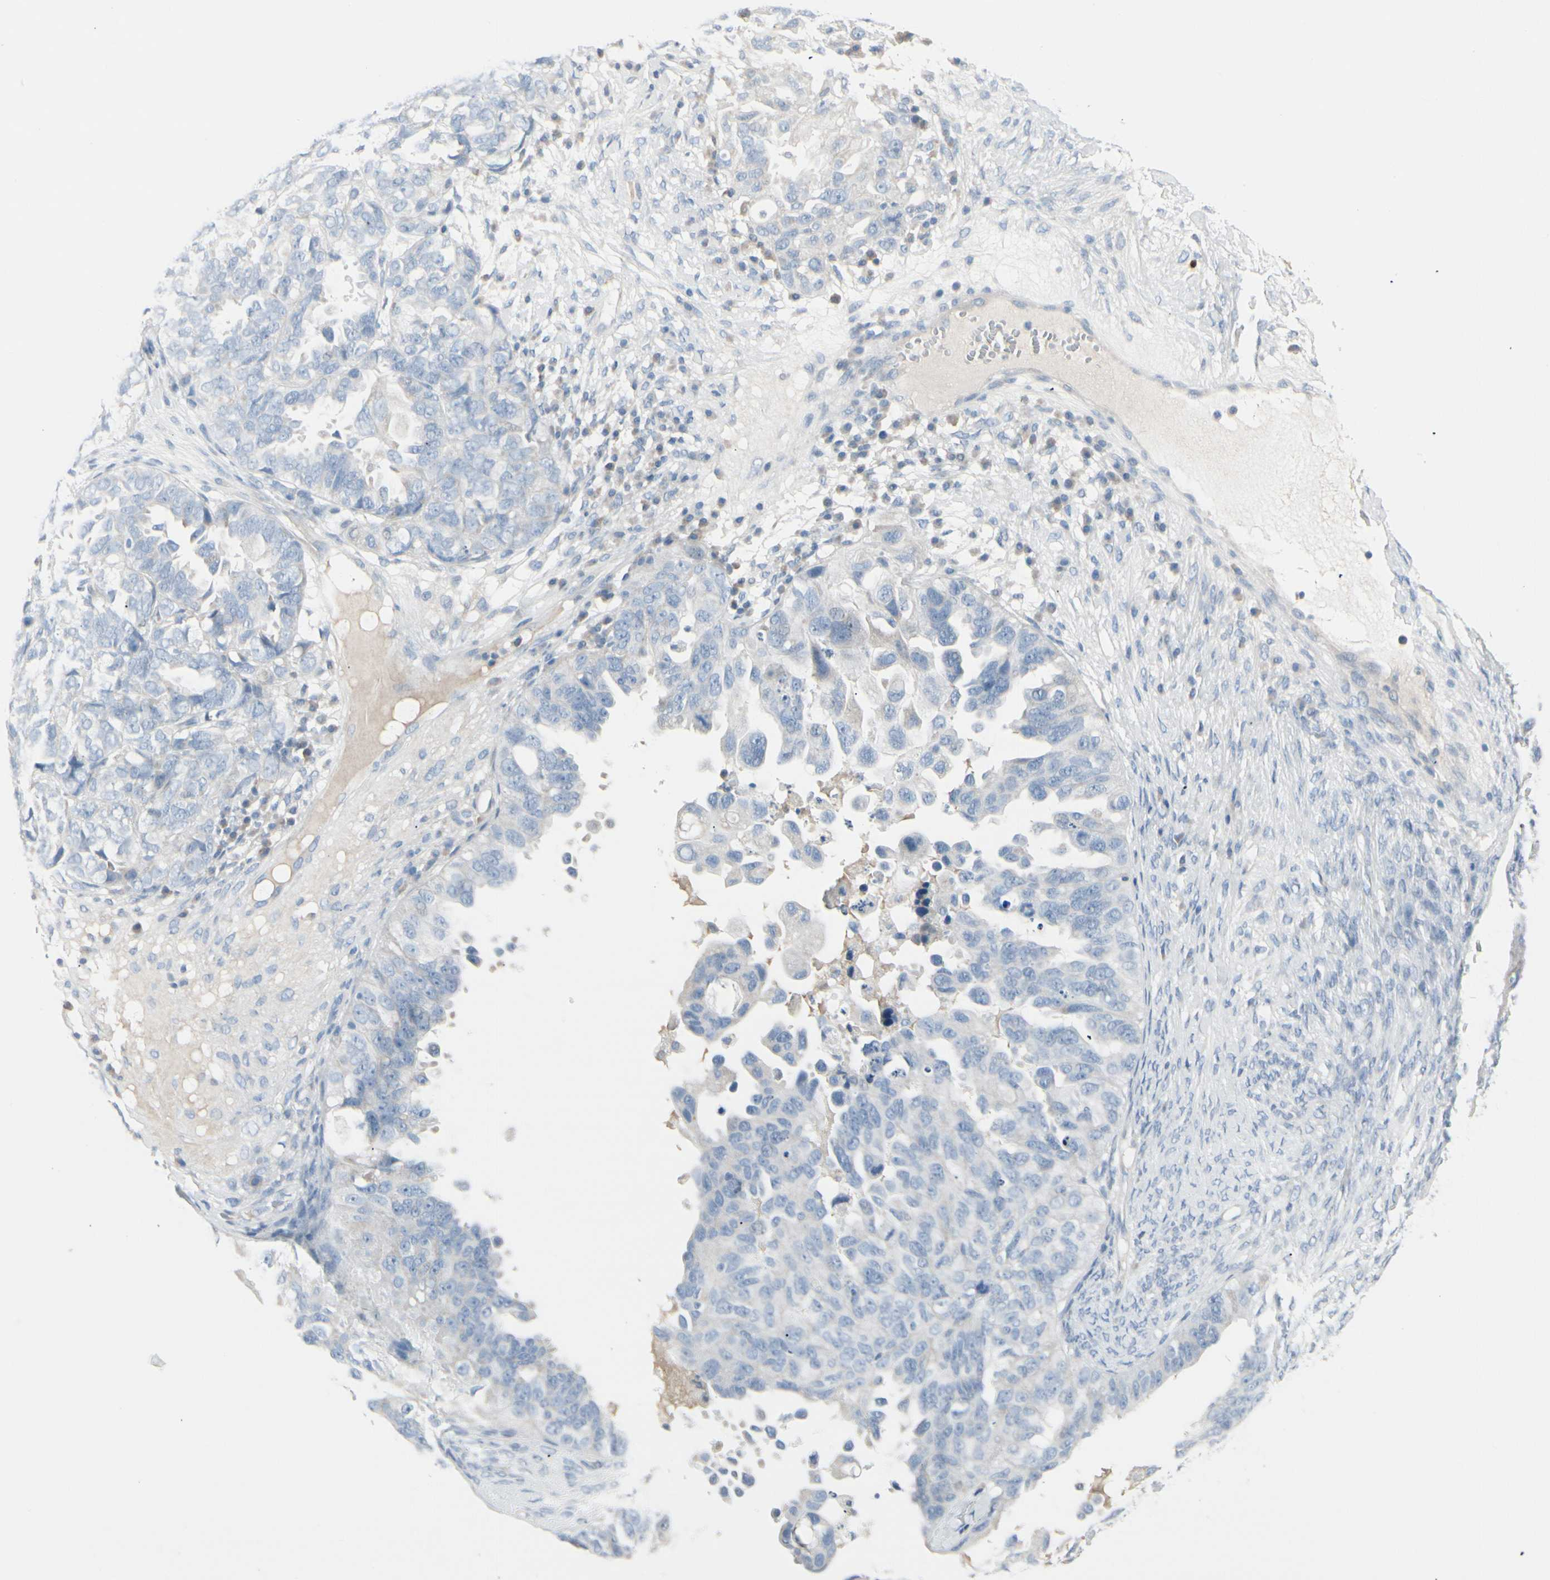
{"staining": {"intensity": "negative", "quantity": "none", "location": "none"}, "tissue": "ovarian cancer", "cell_type": "Tumor cells", "image_type": "cancer", "snomed": [{"axis": "morphology", "description": "Cystadenocarcinoma, serous, NOS"}, {"axis": "topography", "description": "Ovary"}], "caption": "Human ovarian cancer (serous cystadenocarcinoma) stained for a protein using immunohistochemistry (IHC) reveals no expression in tumor cells.", "gene": "CDHR5", "patient": {"sex": "female", "age": 82}}